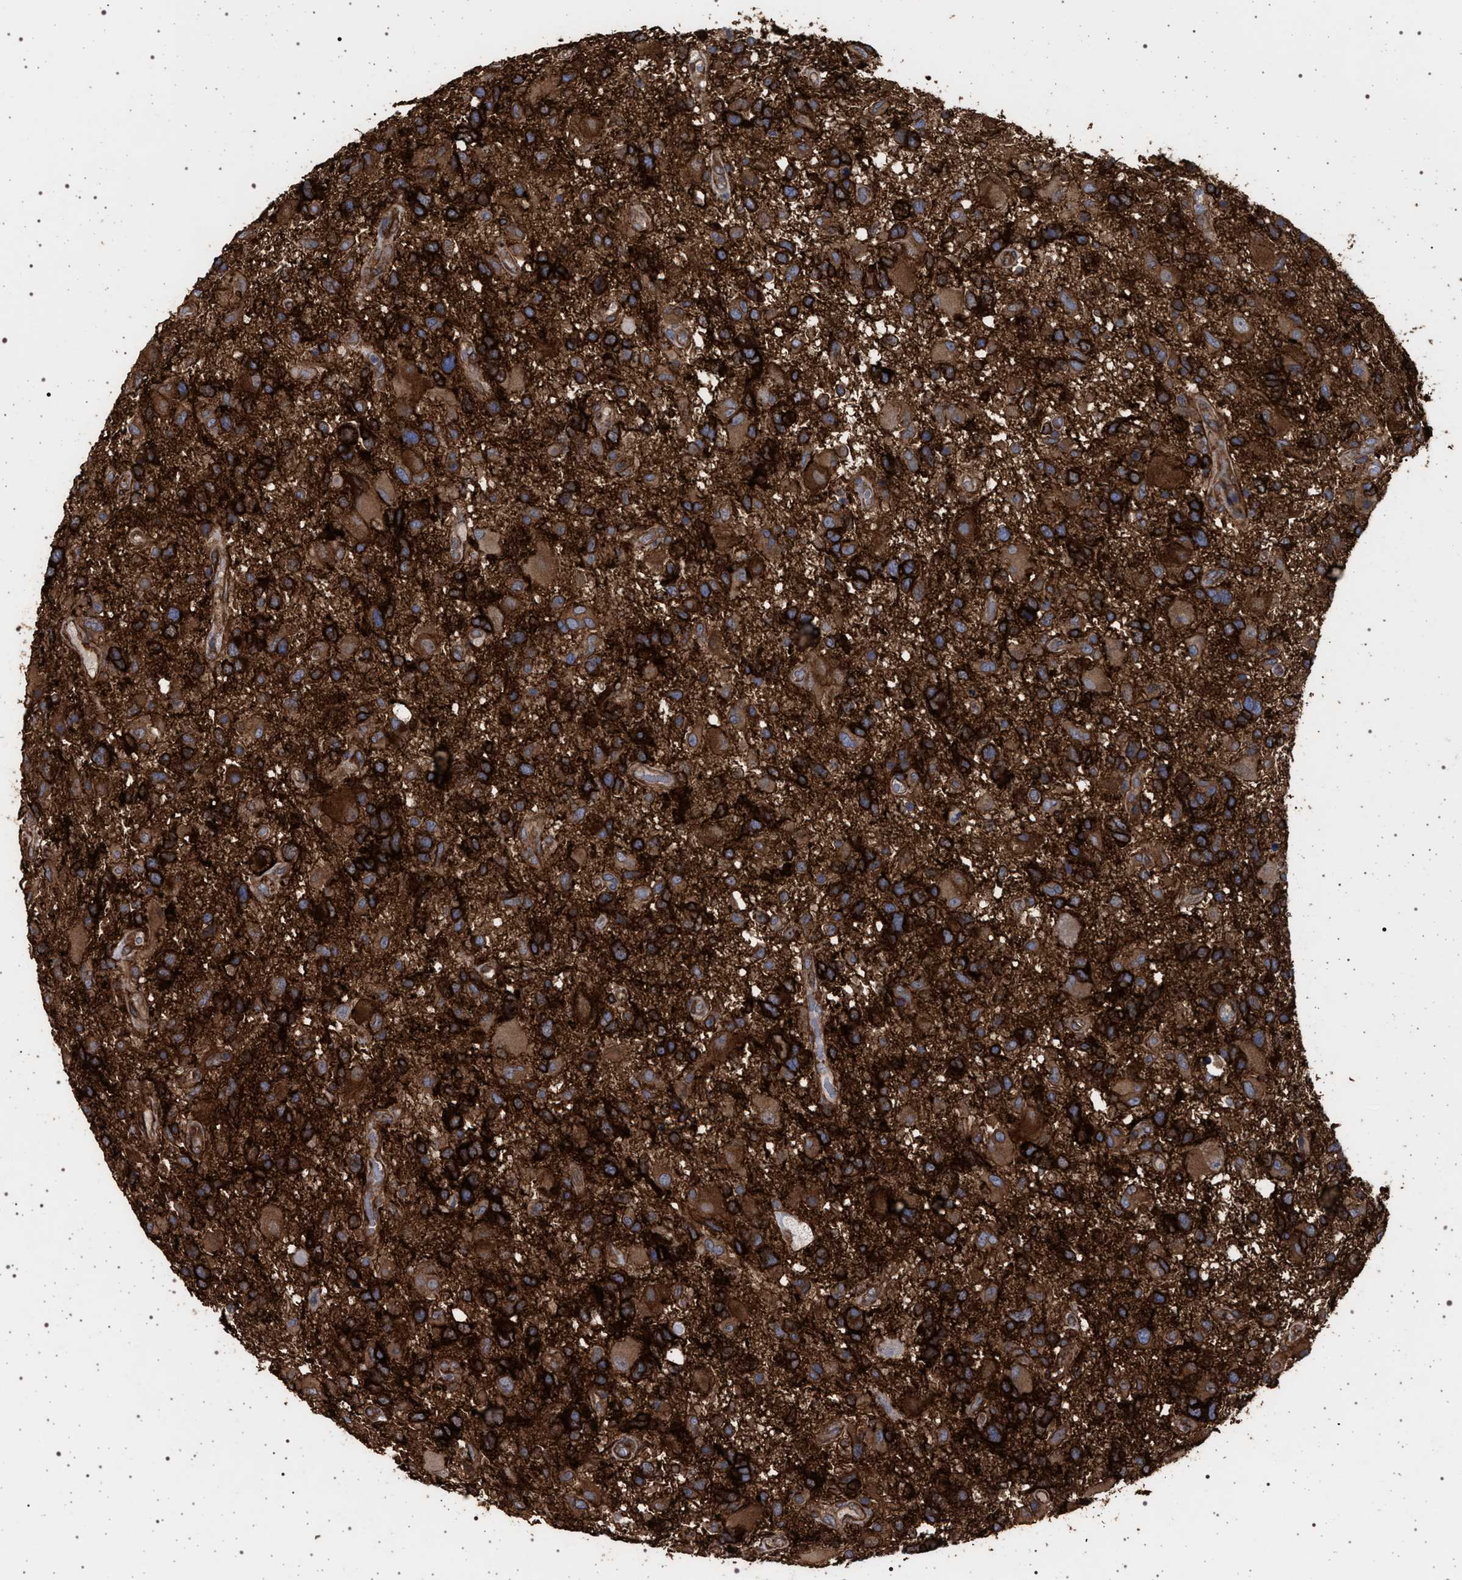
{"staining": {"intensity": "strong", "quantity": ">75%", "location": "cytoplasmic/membranous"}, "tissue": "glioma", "cell_type": "Tumor cells", "image_type": "cancer", "snomed": [{"axis": "morphology", "description": "Glioma, malignant, High grade"}, {"axis": "topography", "description": "Brain"}], "caption": "High-grade glioma (malignant) stained for a protein displays strong cytoplasmic/membranous positivity in tumor cells.", "gene": "IFT20", "patient": {"sex": "male", "age": 33}}